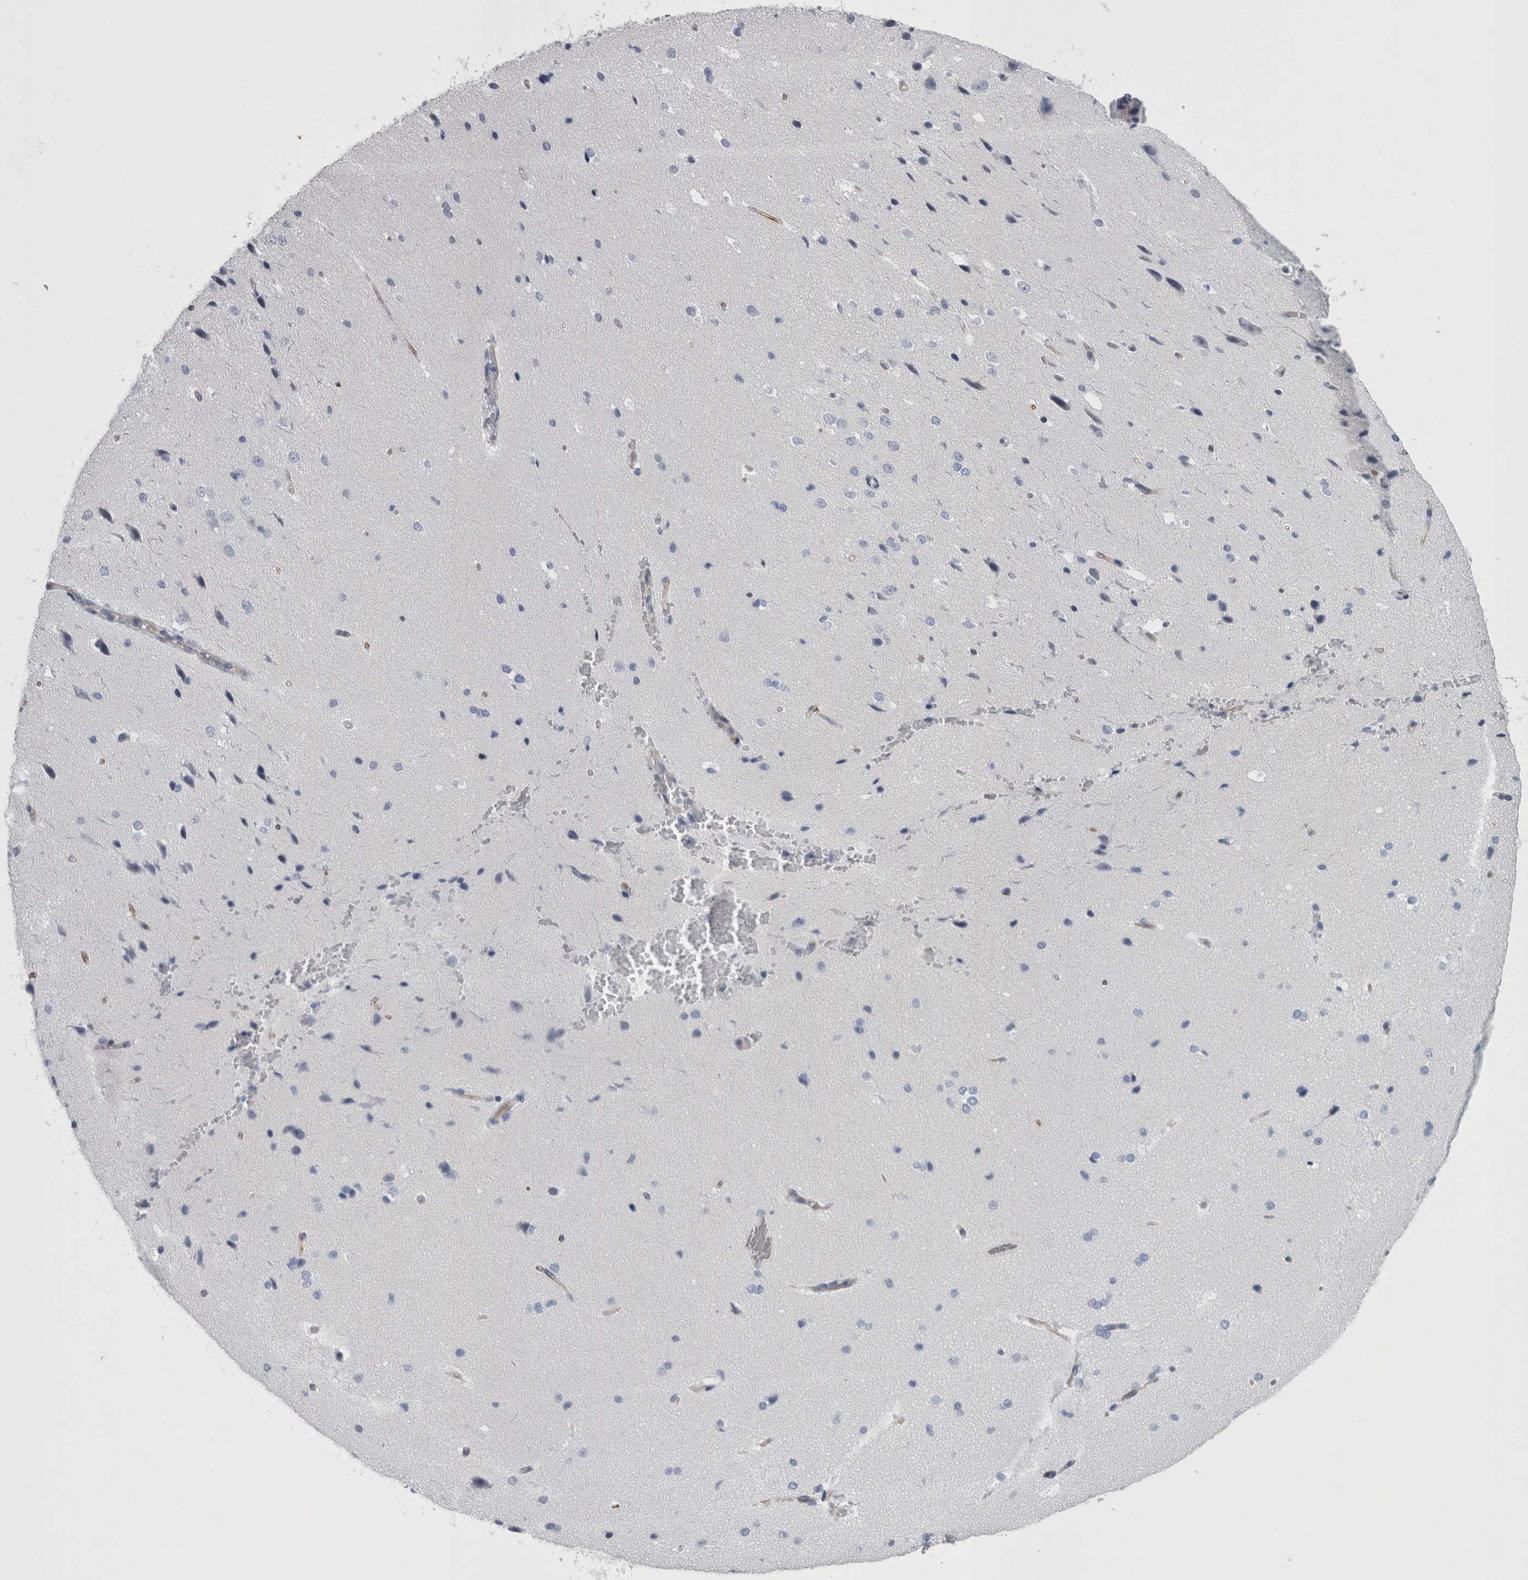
{"staining": {"intensity": "weak", "quantity": "25%-75%", "location": "cytoplasmic/membranous"}, "tissue": "cerebral cortex", "cell_type": "Endothelial cells", "image_type": "normal", "snomed": [{"axis": "morphology", "description": "Normal tissue, NOS"}, {"axis": "morphology", "description": "Developmental malformation"}, {"axis": "topography", "description": "Cerebral cortex"}], "caption": "Immunohistochemistry micrograph of normal cerebral cortex: cerebral cortex stained using IHC shows low levels of weak protein expression localized specifically in the cytoplasmic/membranous of endothelial cells, appearing as a cytoplasmic/membranous brown color.", "gene": "VWDE", "patient": {"sex": "female", "age": 30}}